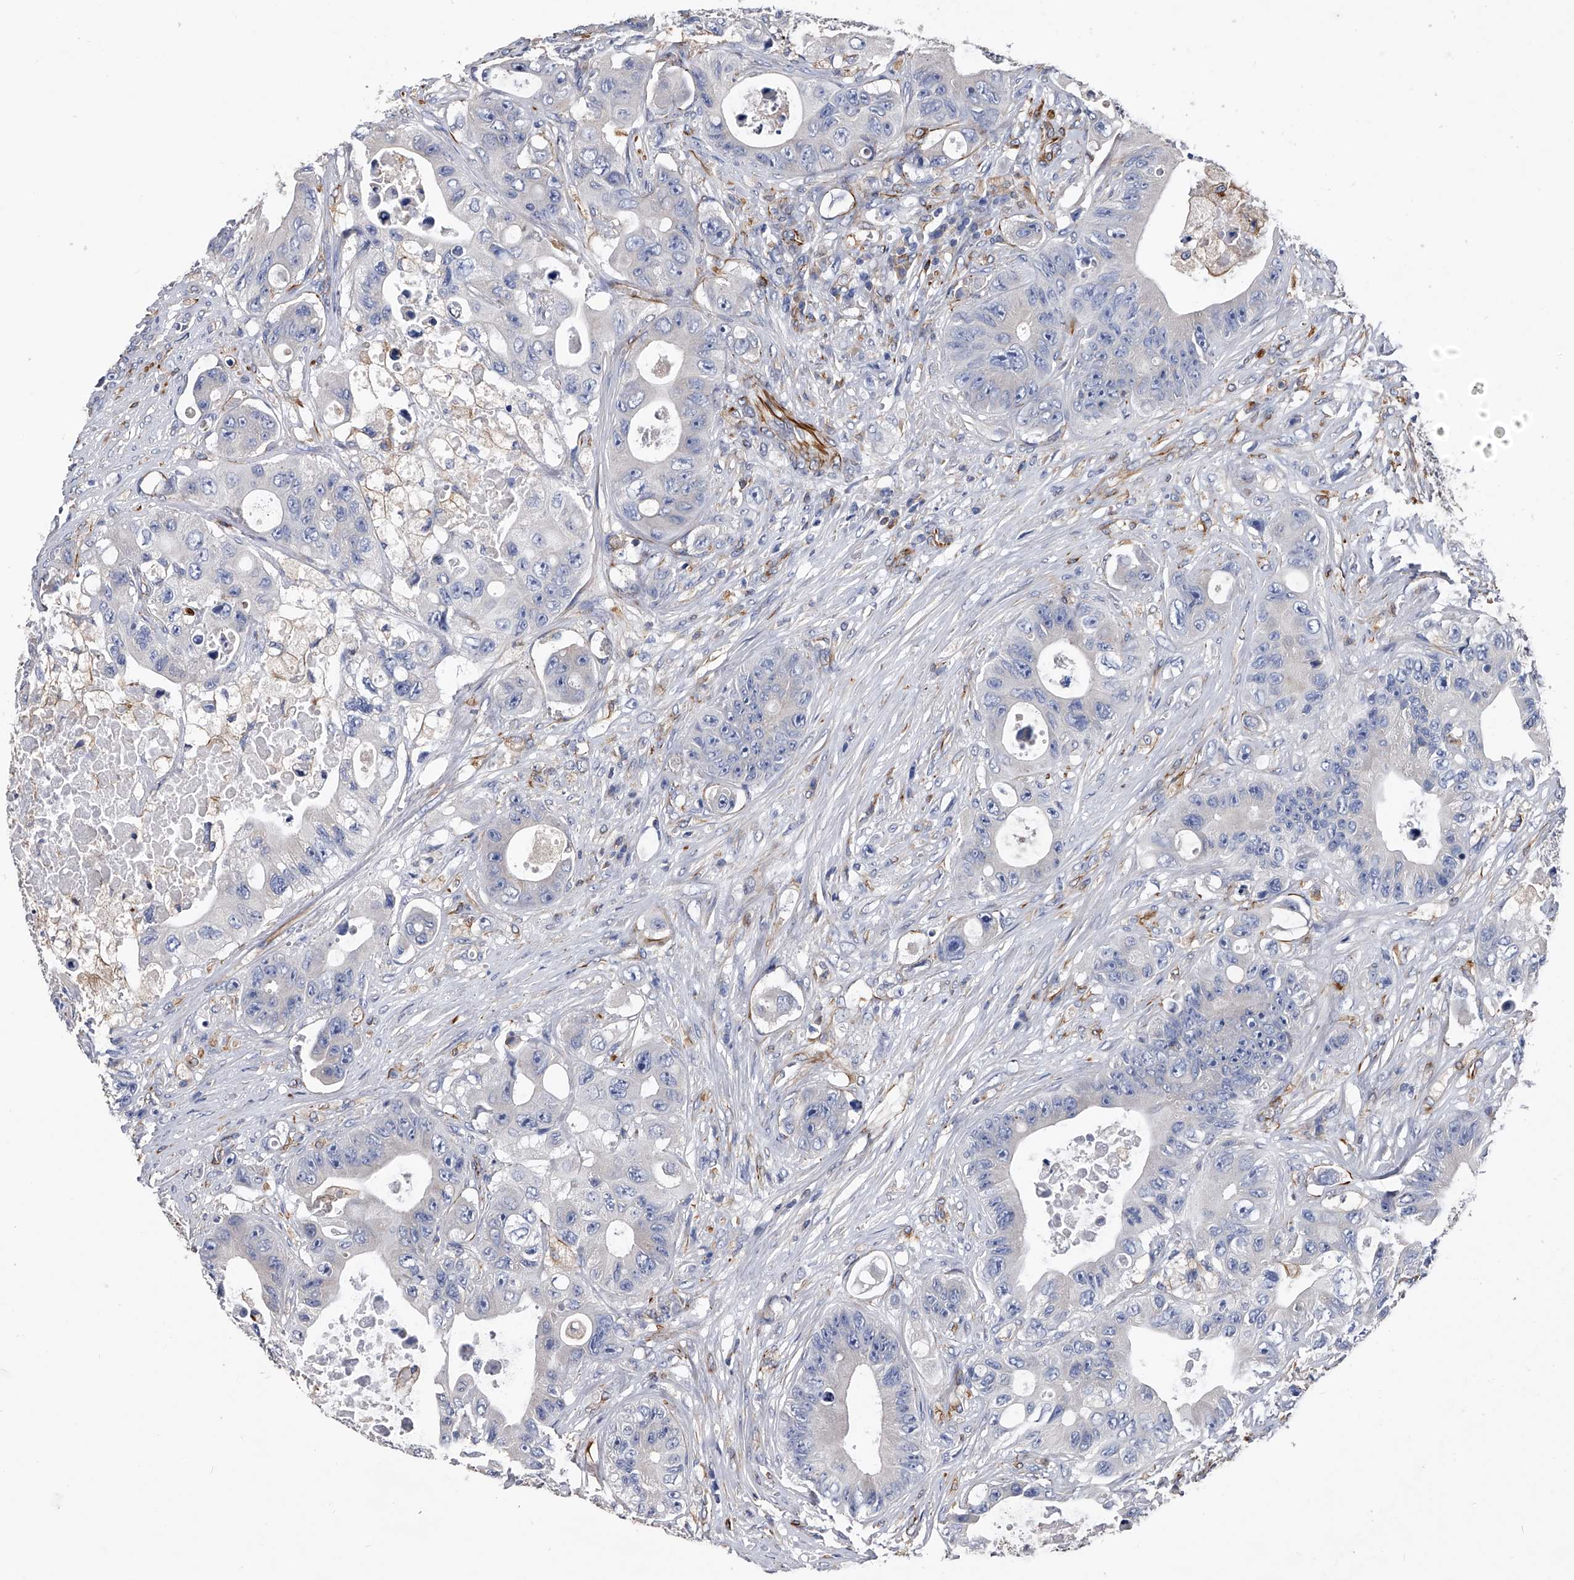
{"staining": {"intensity": "negative", "quantity": "none", "location": "none"}, "tissue": "colorectal cancer", "cell_type": "Tumor cells", "image_type": "cancer", "snomed": [{"axis": "morphology", "description": "Adenocarcinoma, NOS"}, {"axis": "topography", "description": "Colon"}], "caption": "A high-resolution micrograph shows immunohistochemistry (IHC) staining of colorectal cancer, which shows no significant positivity in tumor cells.", "gene": "EFCAB7", "patient": {"sex": "female", "age": 46}}